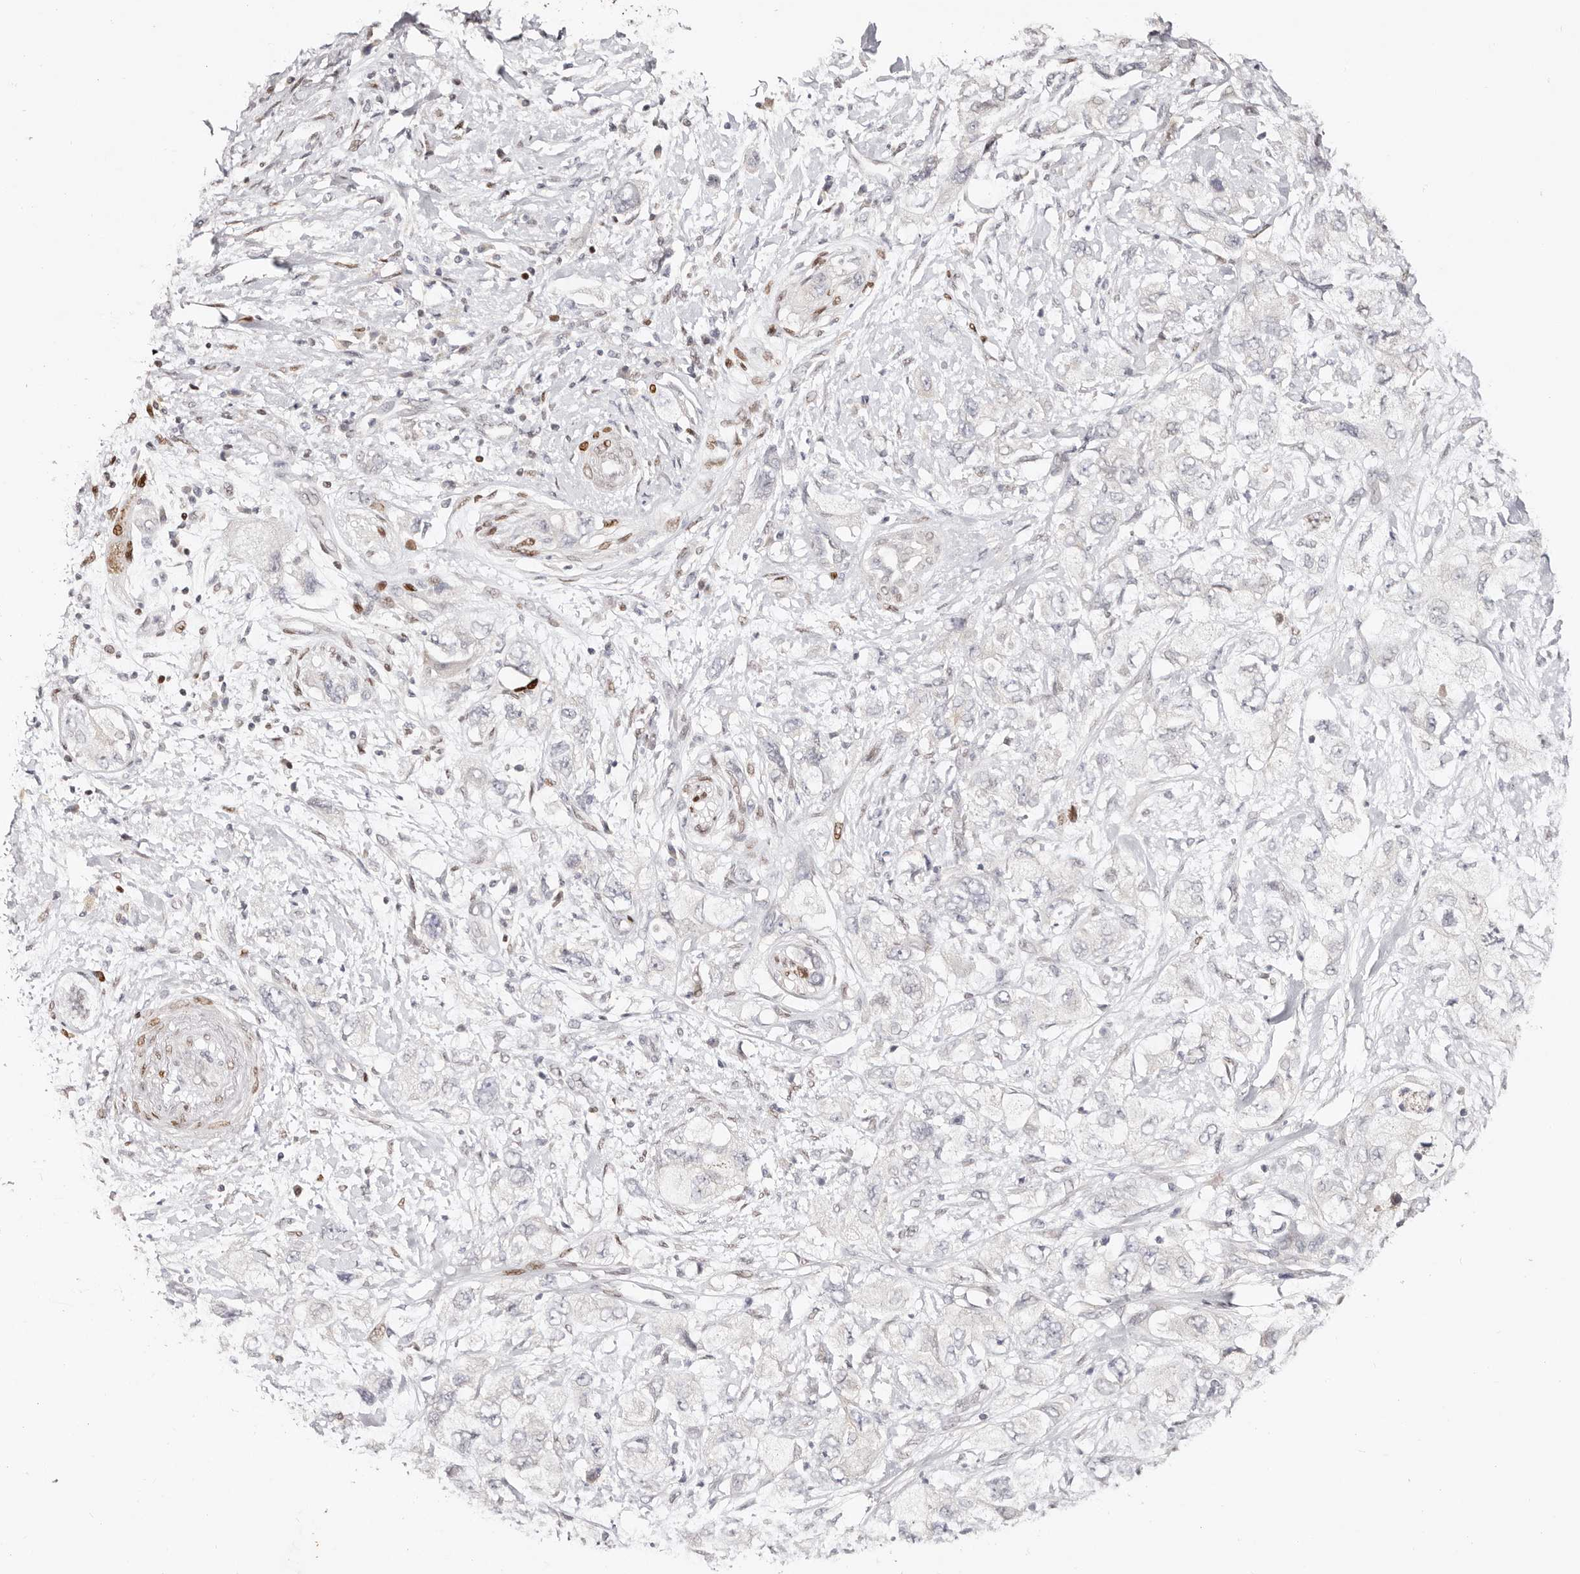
{"staining": {"intensity": "negative", "quantity": "none", "location": "none"}, "tissue": "pancreatic cancer", "cell_type": "Tumor cells", "image_type": "cancer", "snomed": [{"axis": "morphology", "description": "Adenocarcinoma, NOS"}, {"axis": "topography", "description": "Pancreas"}], "caption": "A high-resolution photomicrograph shows immunohistochemistry staining of adenocarcinoma (pancreatic), which displays no significant staining in tumor cells.", "gene": "IQGAP3", "patient": {"sex": "female", "age": 73}}